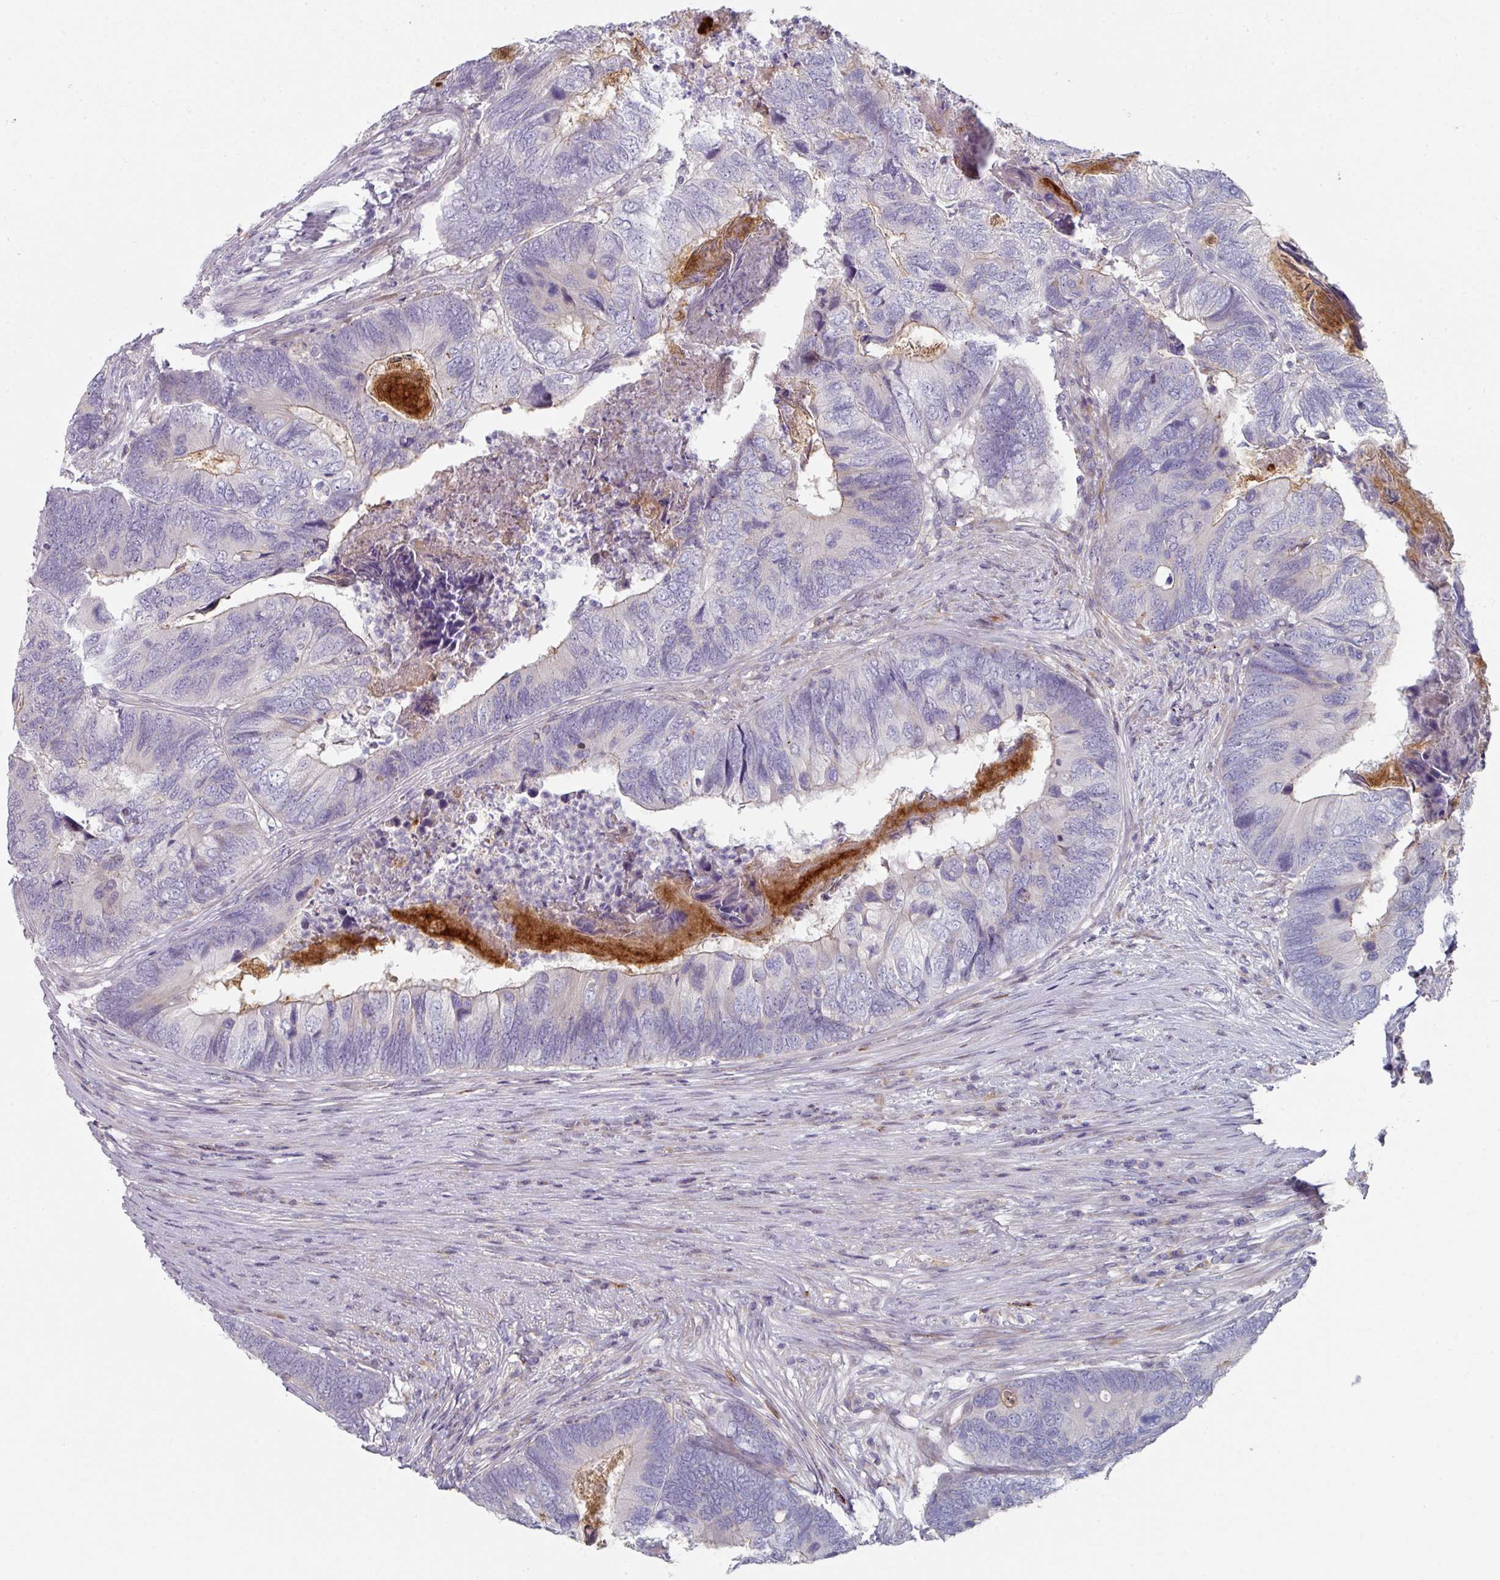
{"staining": {"intensity": "weak", "quantity": "<25%", "location": "cytoplasmic/membranous"}, "tissue": "colorectal cancer", "cell_type": "Tumor cells", "image_type": "cancer", "snomed": [{"axis": "morphology", "description": "Adenocarcinoma, NOS"}, {"axis": "topography", "description": "Colon"}], "caption": "A micrograph of human colorectal cancer (adenocarcinoma) is negative for staining in tumor cells.", "gene": "WSB2", "patient": {"sex": "female", "age": 67}}